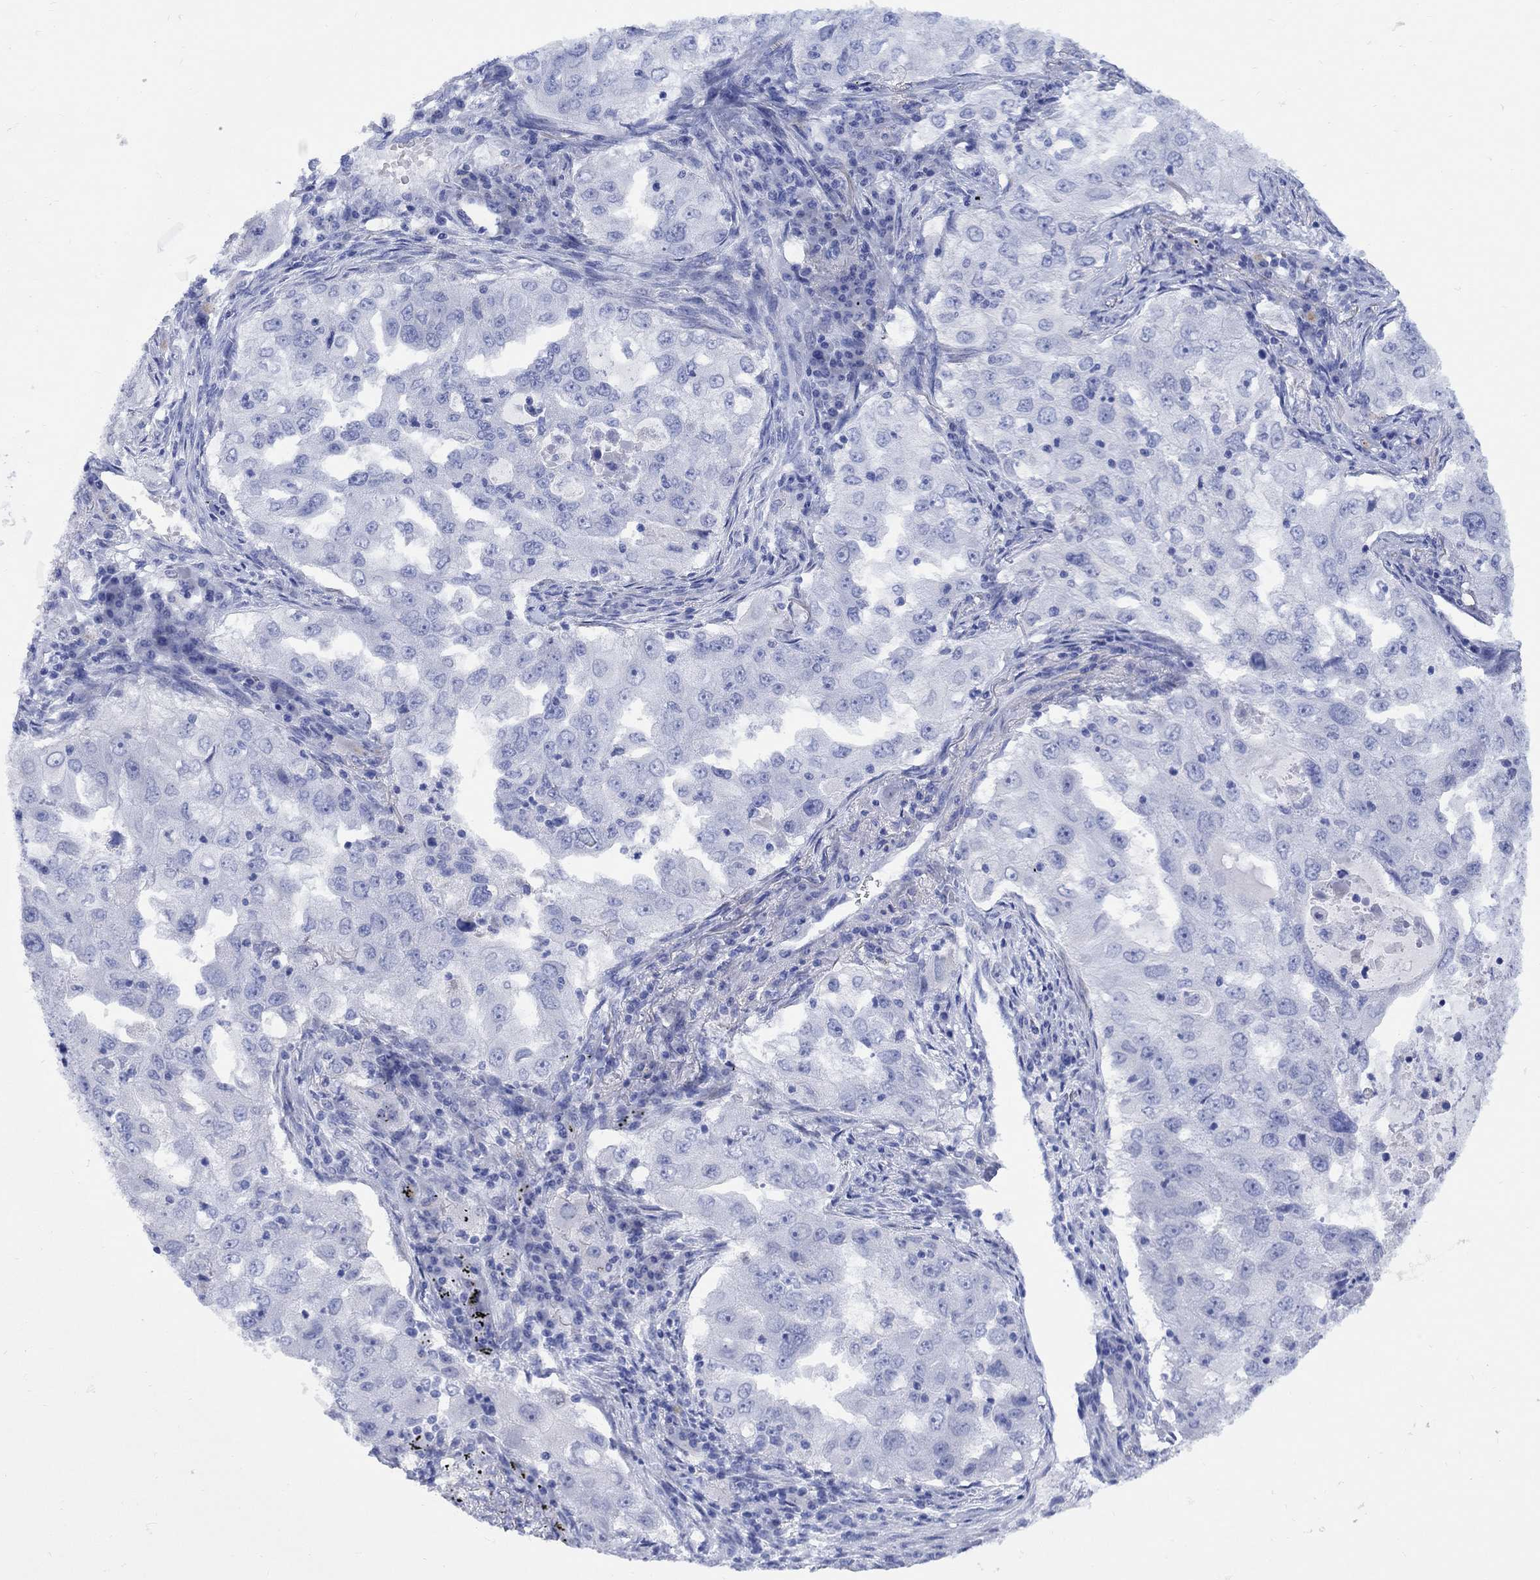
{"staining": {"intensity": "negative", "quantity": "none", "location": "none"}, "tissue": "lung cancer", "cell_type": "Tumor cells", "image_type": "cancer", "snomed": [{"axis": "morphology", "description": "Adenocarcinoma, NOS"}, {"axis": "topography", "description": "Lung"}], "caption": "Immunohistochemical staining of lung cancer shows no significant expression in tumor cells.", "gene": "MYL1", "patient": {"sex": "female", "age": 61}}